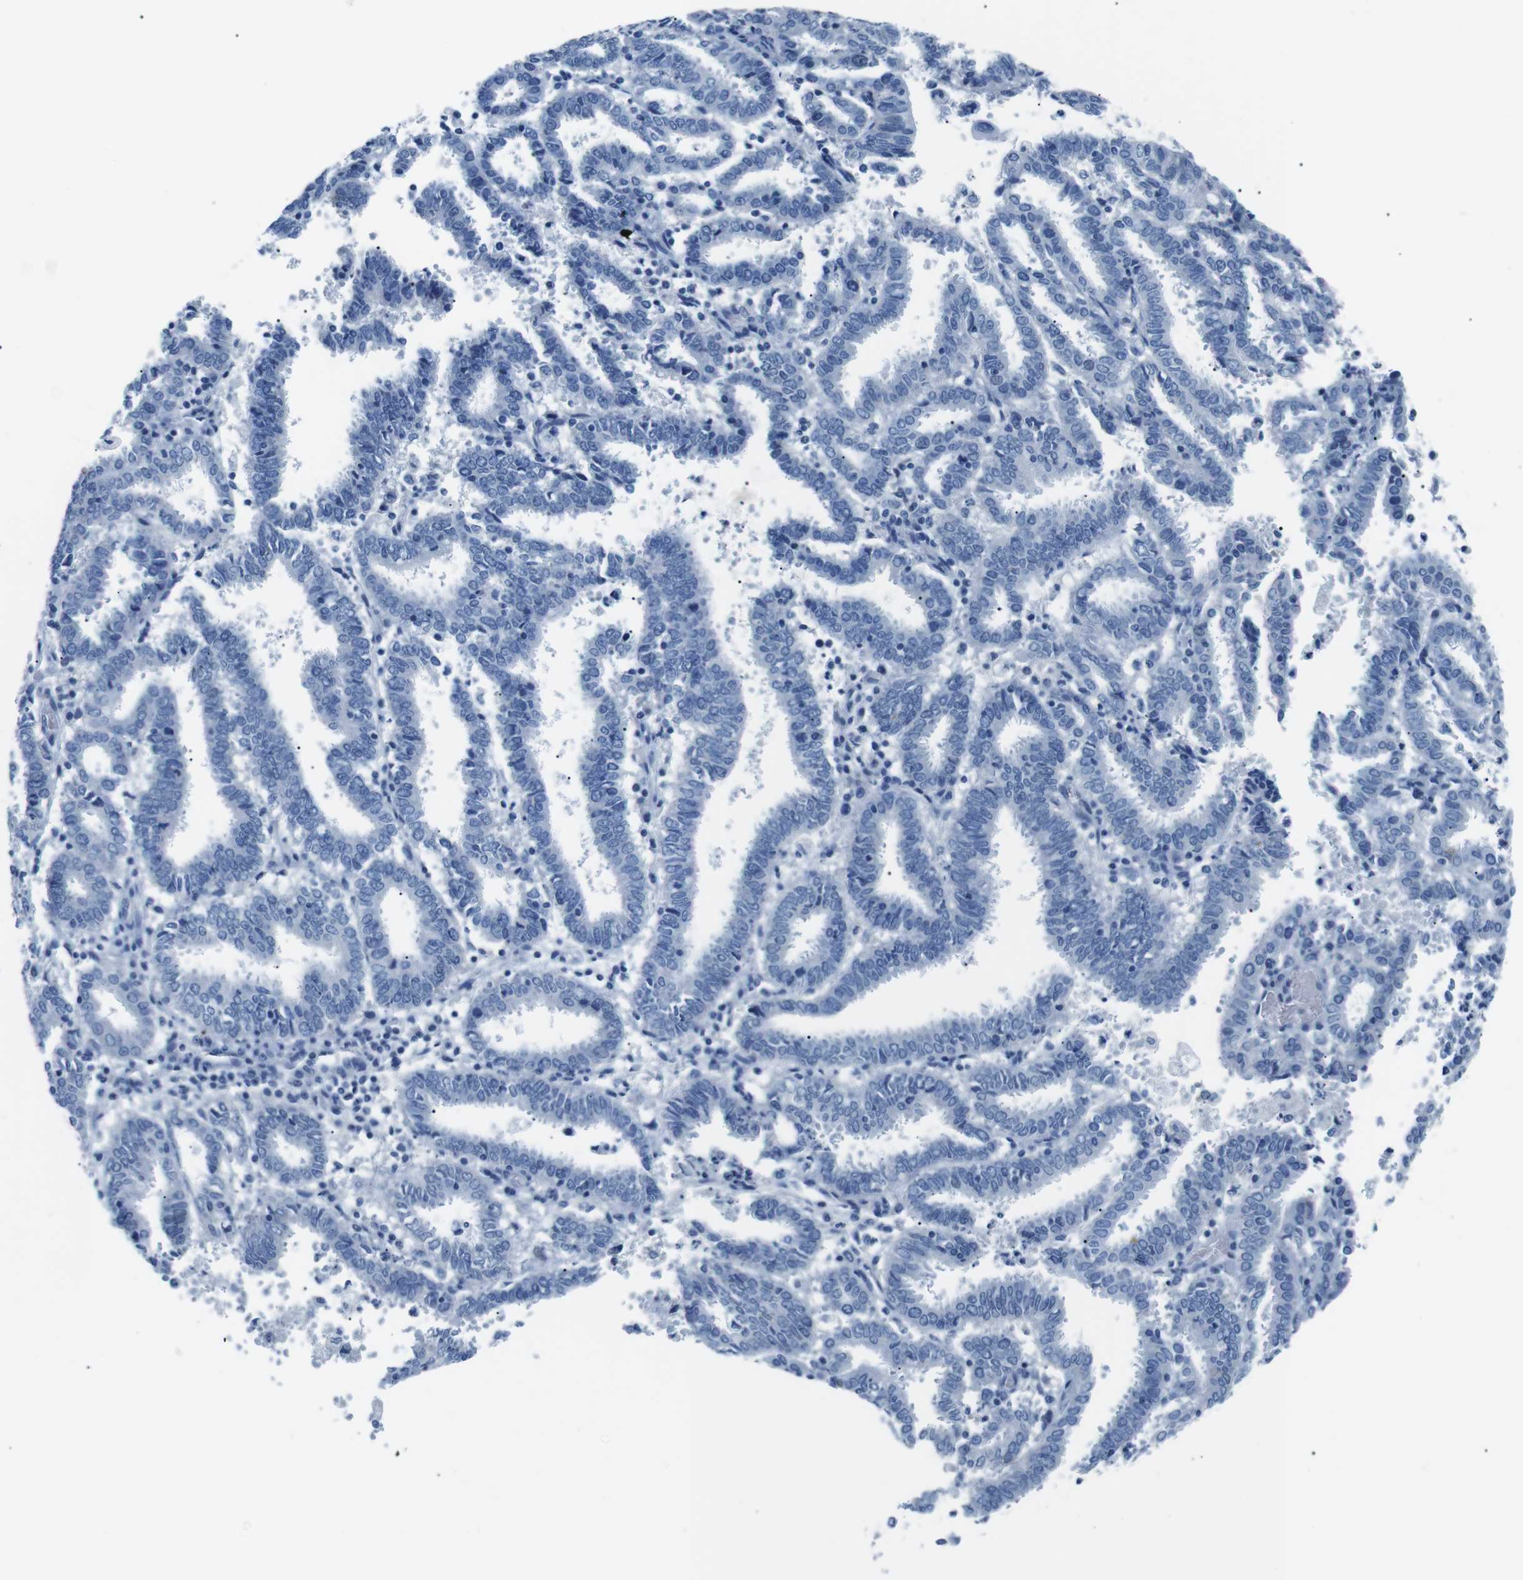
{"staining": {"intensity": "negative", "quantity": "none", "location": "none"}, "tissue": "endometrial cancer", "cell_type": "Tumor cells", "image_type": "cancer", "snomed": [{"axis": "morphology", "description": "Adenocarcinoma, NOS"}, {"axis": "topography", "description": "Uterus"}], "caption": "Tumor cells show no significant positivity in endometrial cancer.", "gene": "MUC2", "patient": {"sex": "female", "age": 83}}